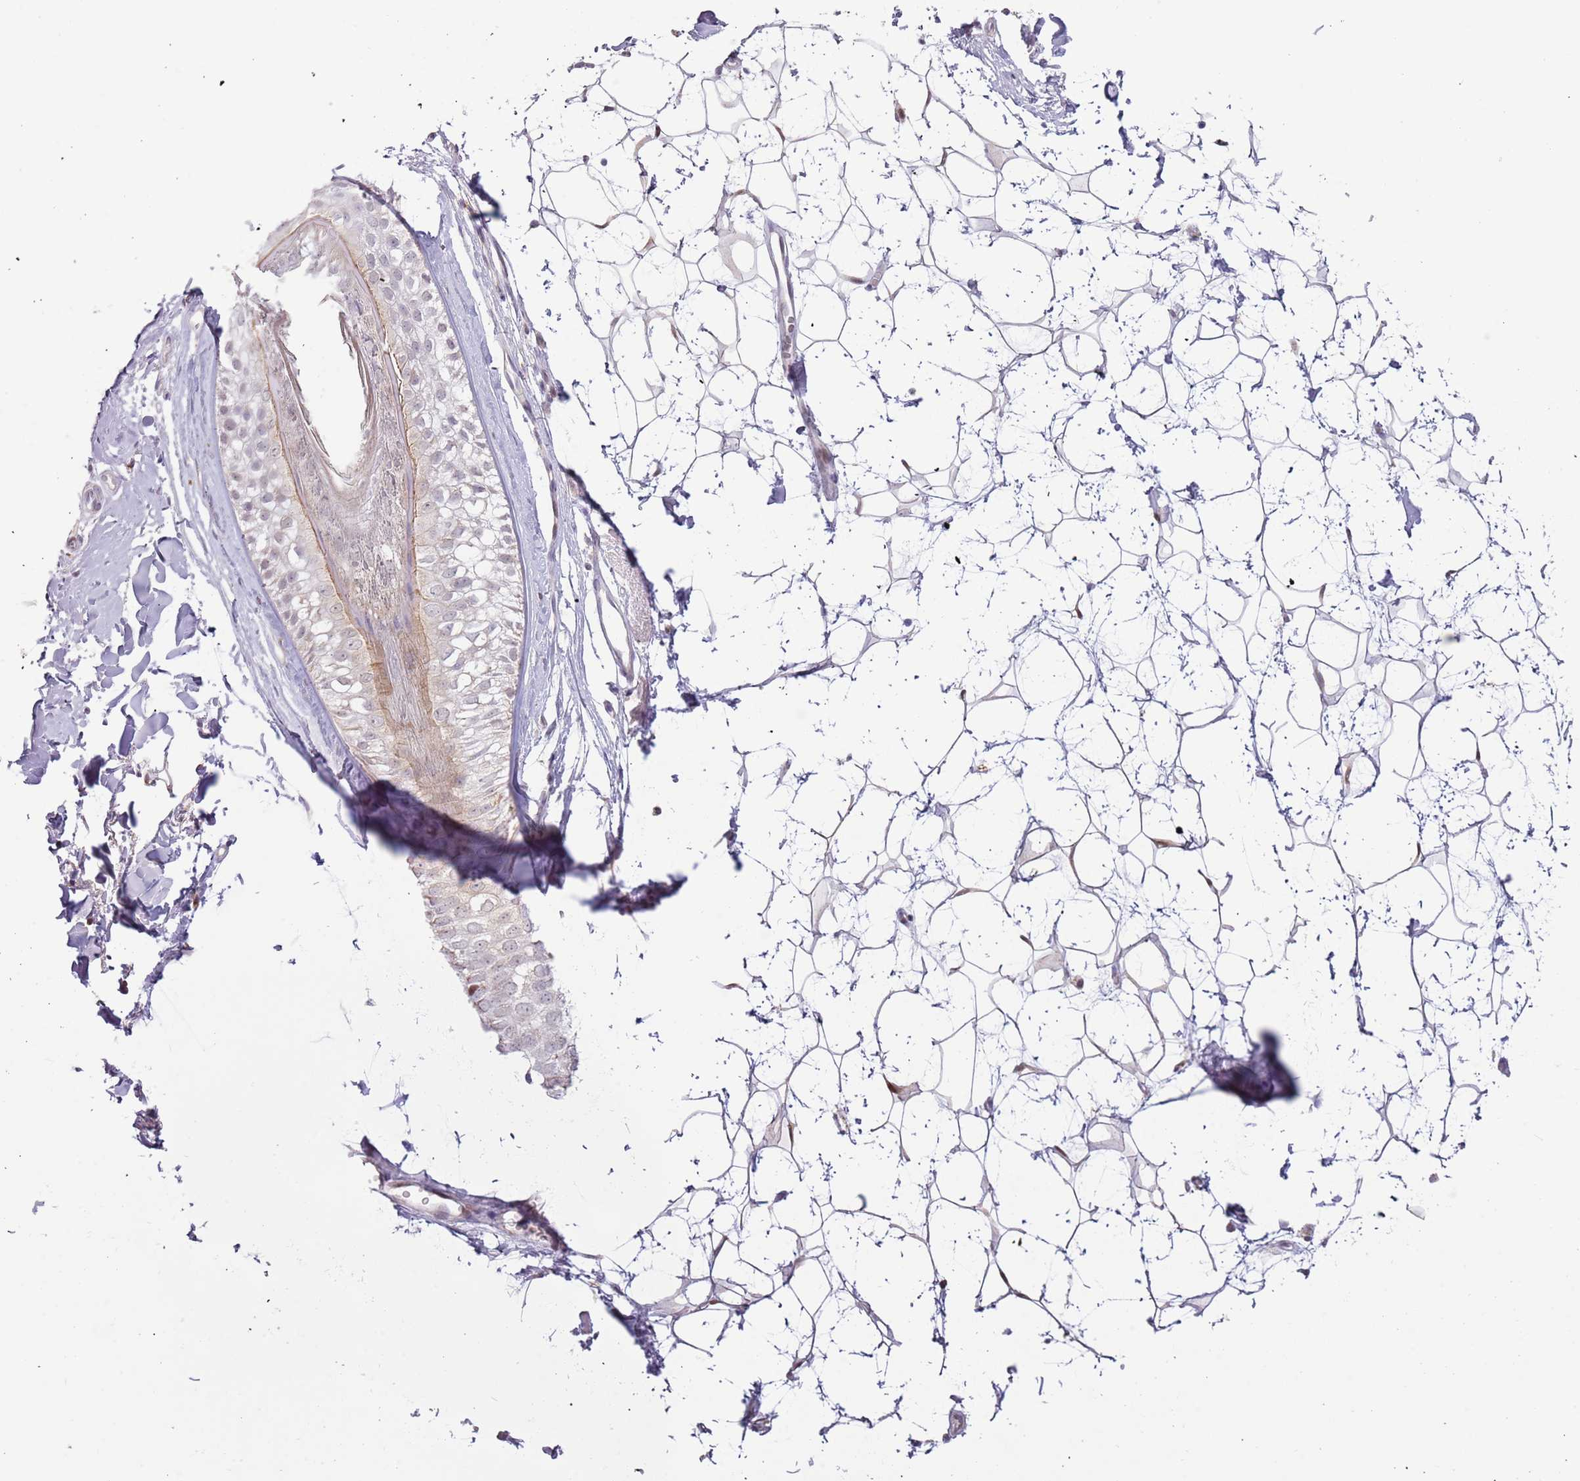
{"staining": {"intensity": "negative", "quantity": "none", "location": "none"}, "tissue": "skin", "cell_type": "Fibroblasts", "image_type": "normal", "snomed": [{"axis": "morphology", "description": "Normal tissue, NOS"}, {"axis": "topography", "description": "Skin"}], "caption": "DAB (3,3'-diaminobenzidine) immunohistochemical staining of normal skin exhibits no significant positivity in fibroblasts.", "gene": "MLLT11", "patient": {"sex": "female", "age": 58}}